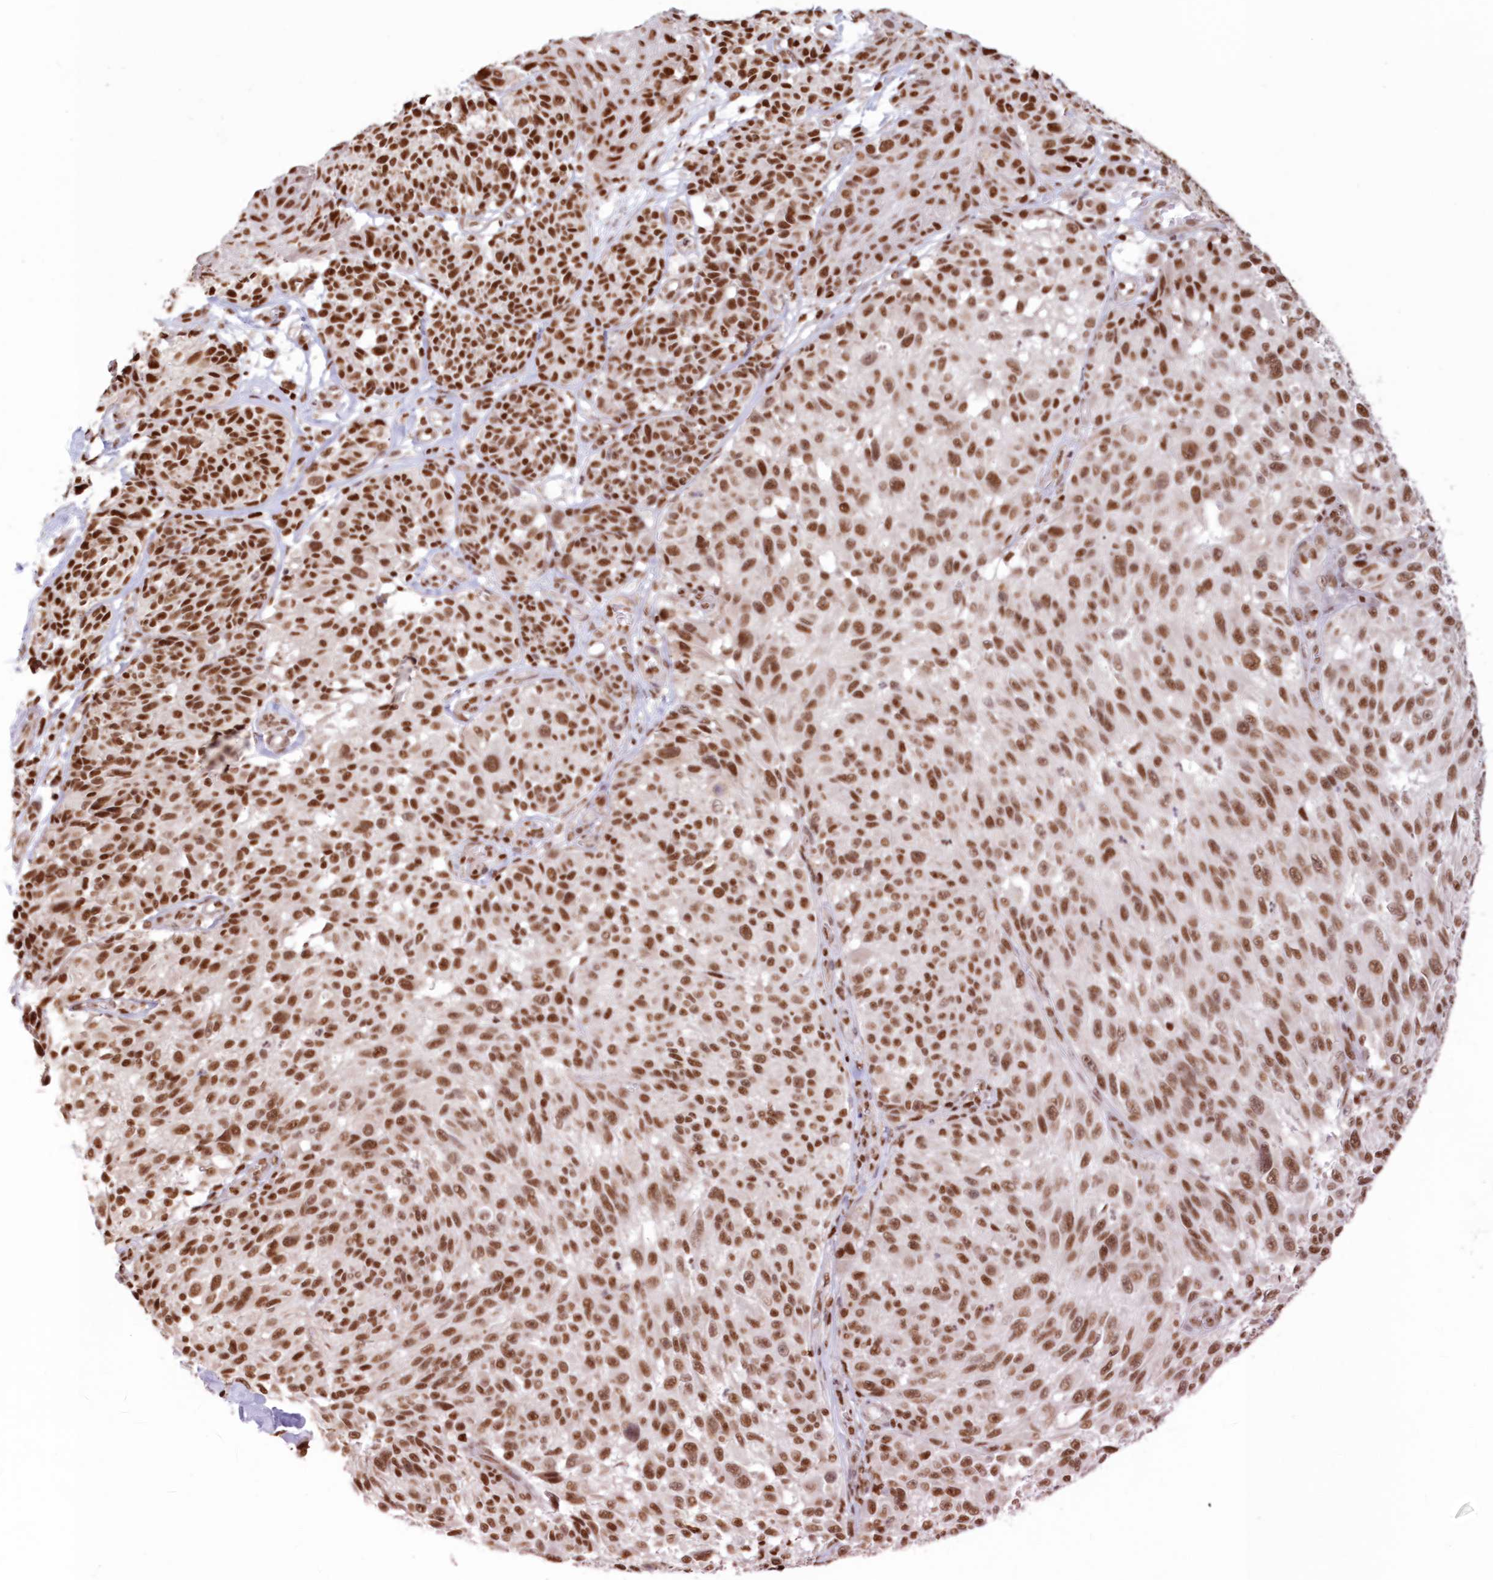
{"staining": {"intensity": "strong", "quantity": ">75%", "location": "nuclear"}, "tissue": "melanoma", "cell_type": "Tumor cells", "image_type": "cancer", "snomed": [{"axis": "morphology", "description": "Malignant melanoma, NOS"}, {"axis": "topography", "description": "Skin"}], "caption": "Immunohistochemistry photomicrograph of malignant melanoma stained for a protein (brown), which shows high levels of strong nuclear expression in approximately >75% of tumor cells.", "gene": "POLR2B", "patient": {"sex": "male", "age": 83}}